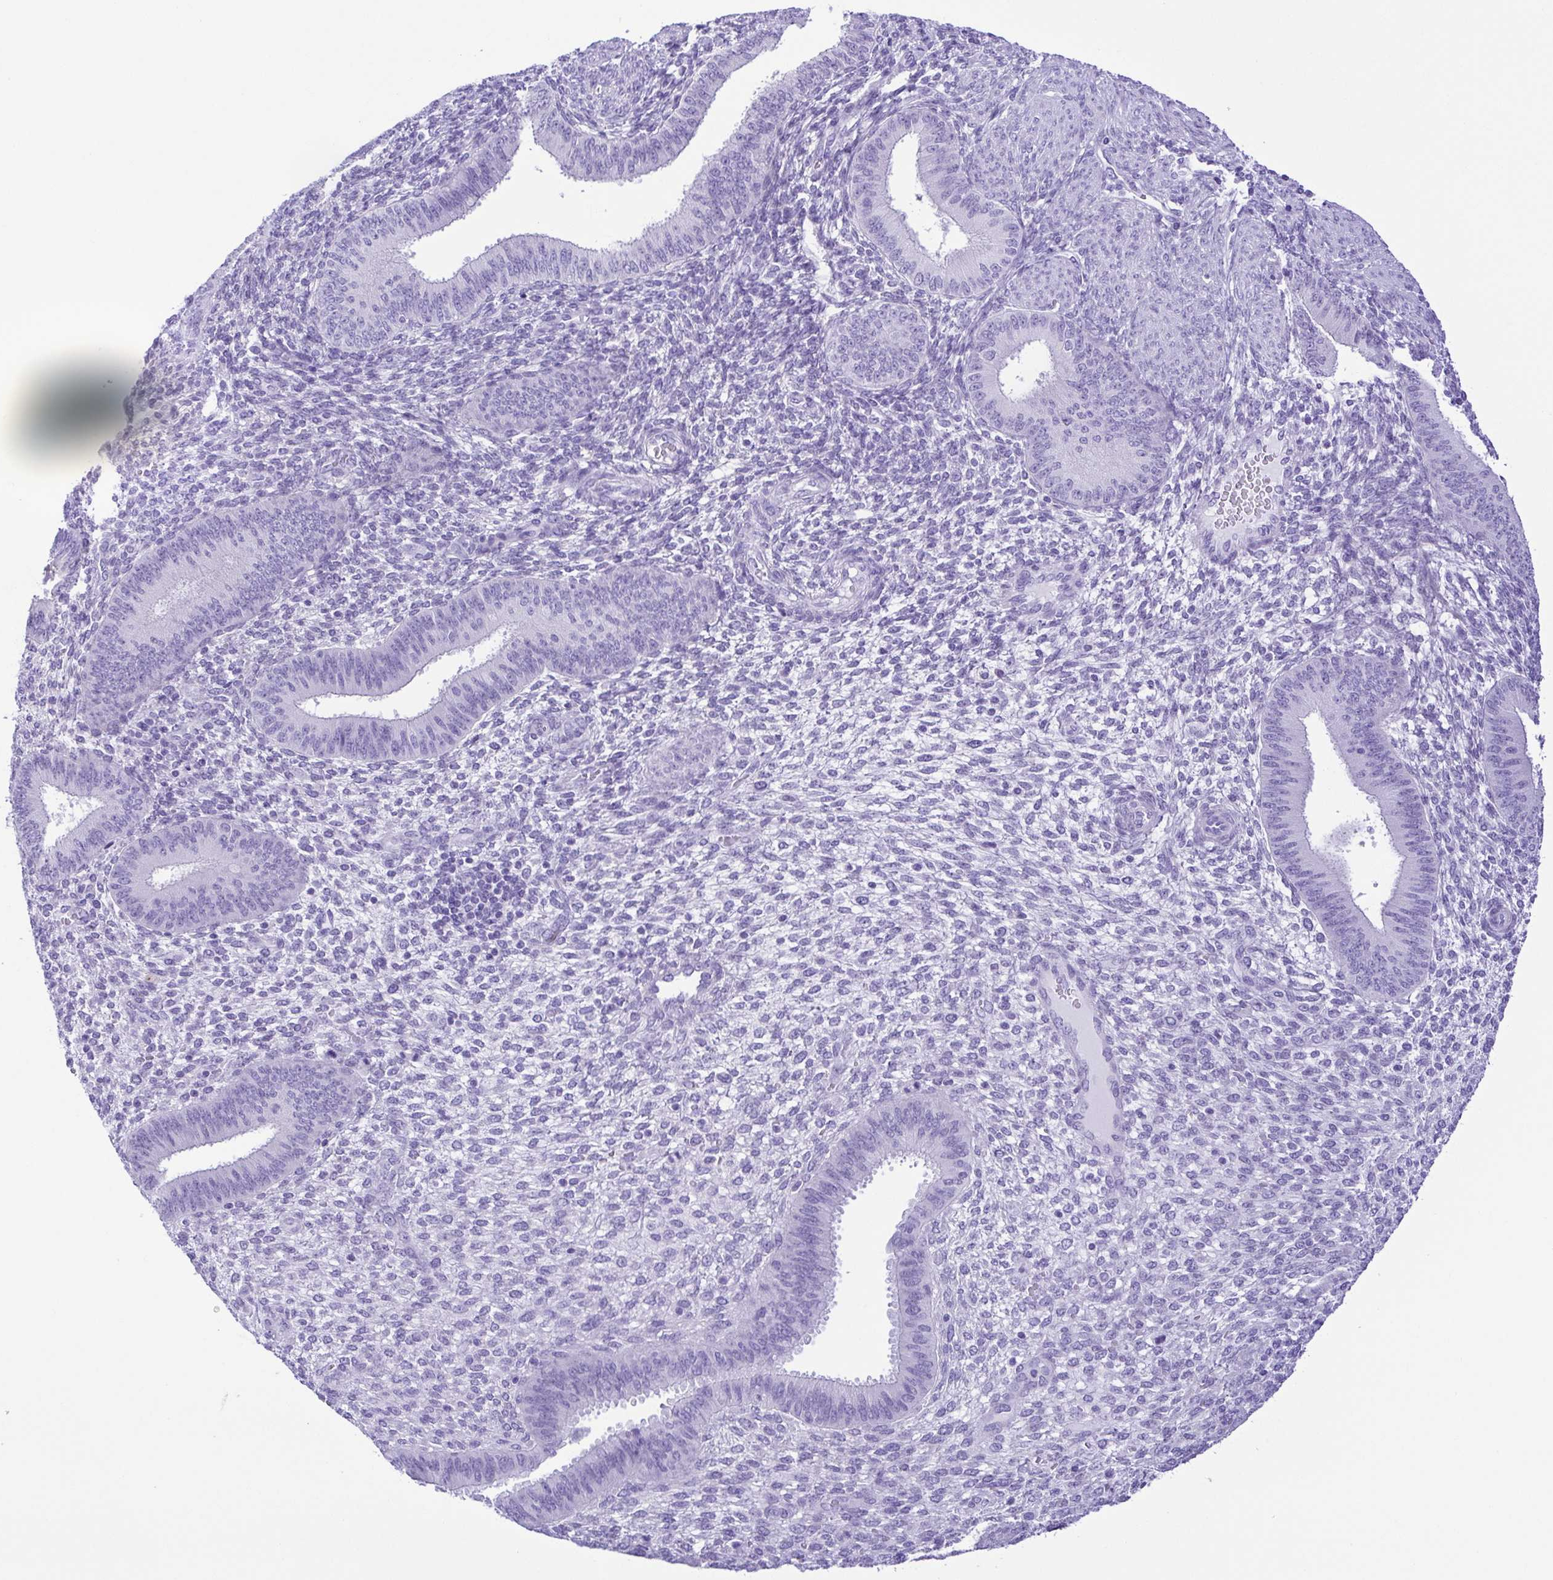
{"staining": {"intensity": "negative", "quantity": "none", "location": "none"}, "tissue": "endometrium", "cell_type": "Cells in endometrial stroma", "image_type": "normal", "snomed": [{"axis": "morphology", "description": "Normal tissue, NOS"}, {"axis": "topography", "description": "Endometrium"}], "caption": "Protein analysis of normal endometrium exhibits no significant positivity in cells in endometrial stroma.", "gene": "PAK3", "patient": {"sex": "female", "age": 39}}